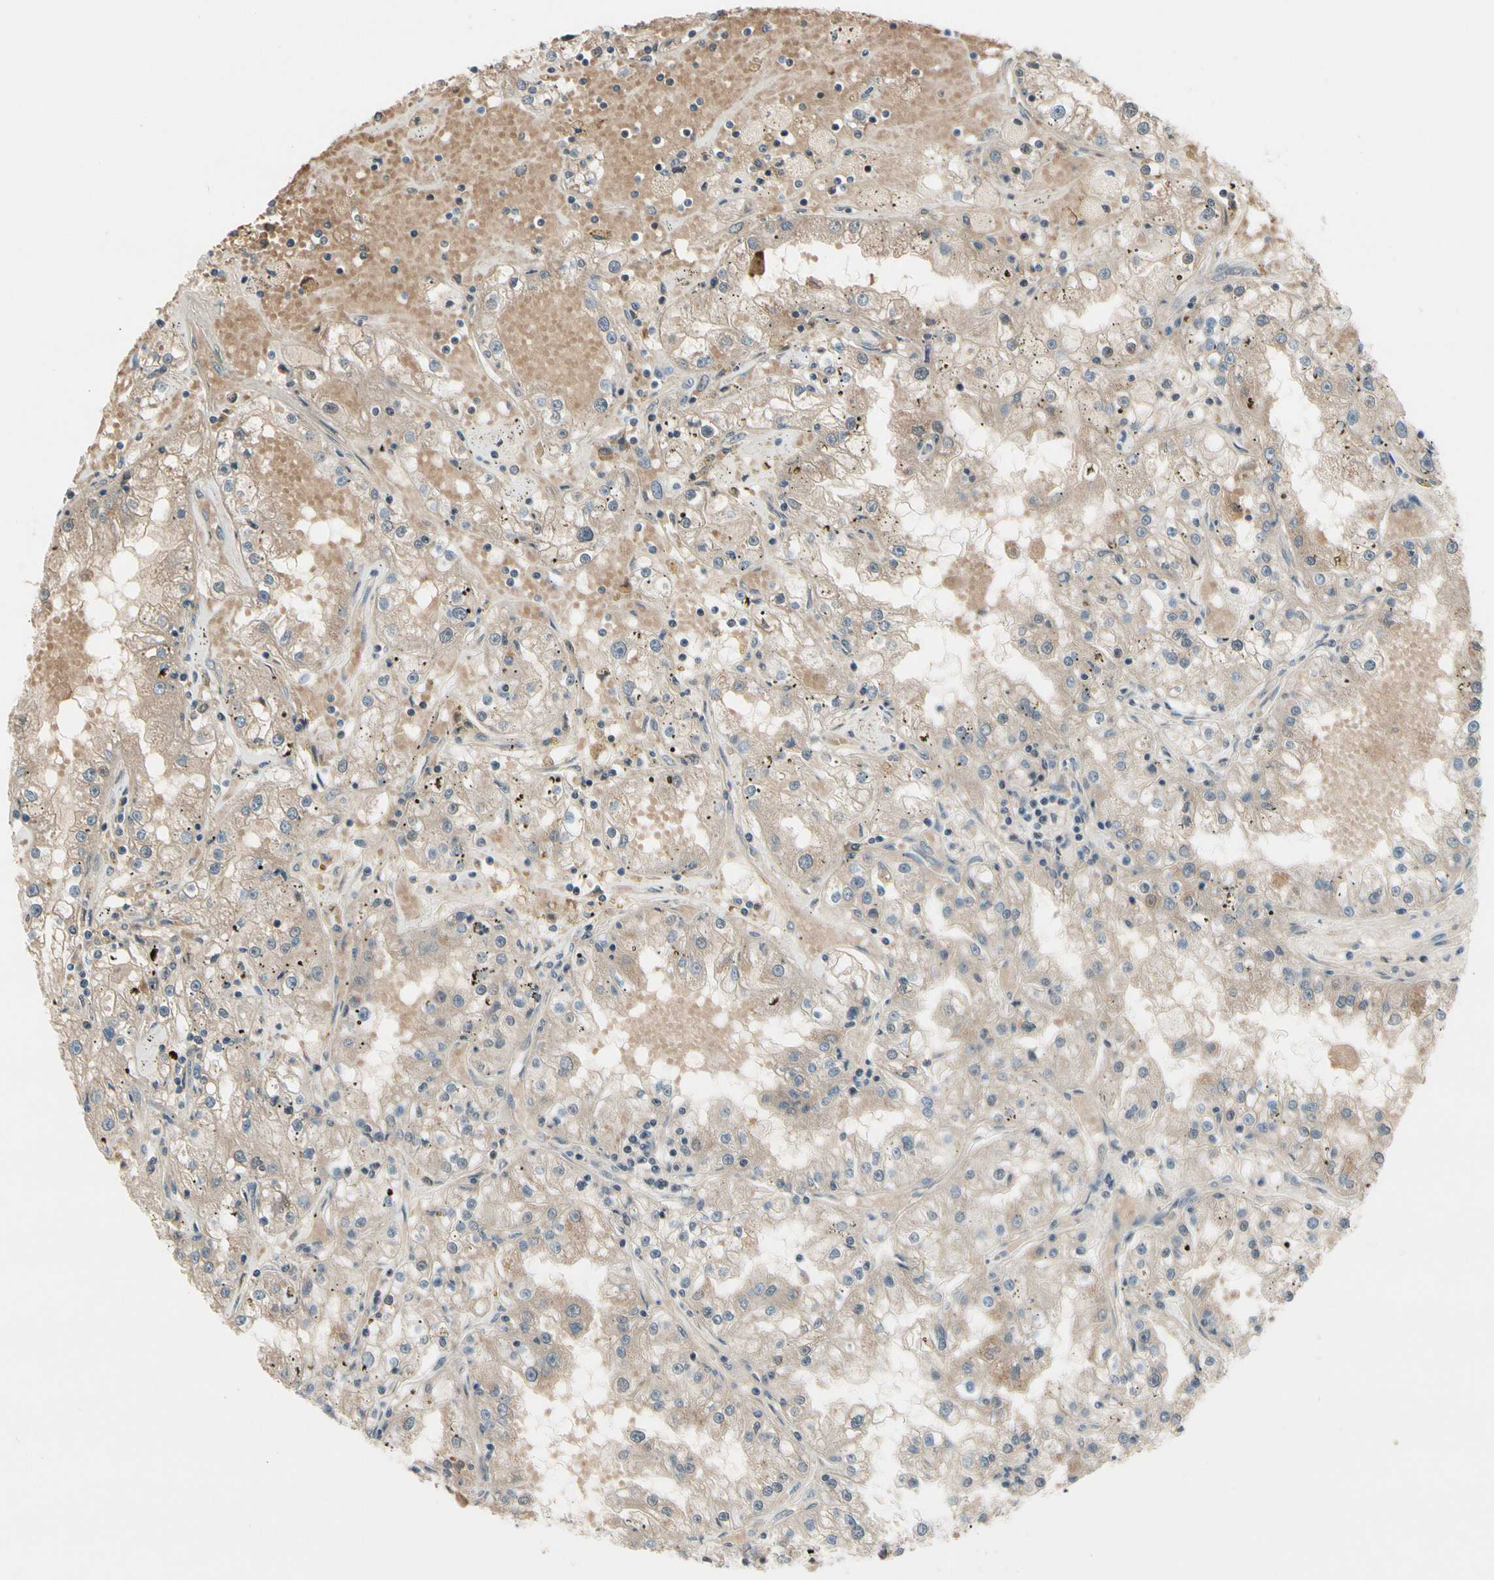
{"staining": {"intensity": "weak", "quantity": ">75%", "location": "cytoplasmic/membranous"}, "tissue": "renal cancer", "cell_type": "Tumor cells", "image_type": "cancer", "snomed": [{"axis": "morphology", "description": "Adenocarcinoma, NOS"}, {"axis": "topography", "description": "Kidney"}], "caption": "High-power microscopy captured an IHC histopathology image of adenocarcinoma (renal), revealing weak cytoplasmic/membranous positivity in approximately >75% of tumor cells. The staining was performed using DAB to visualize the protein expression in brown, while the nuclei were stained in blue with hematoxylin (Magnification: 20x).", "gene": "SNX29", "patient": {"sex": "male", "age": 56}}